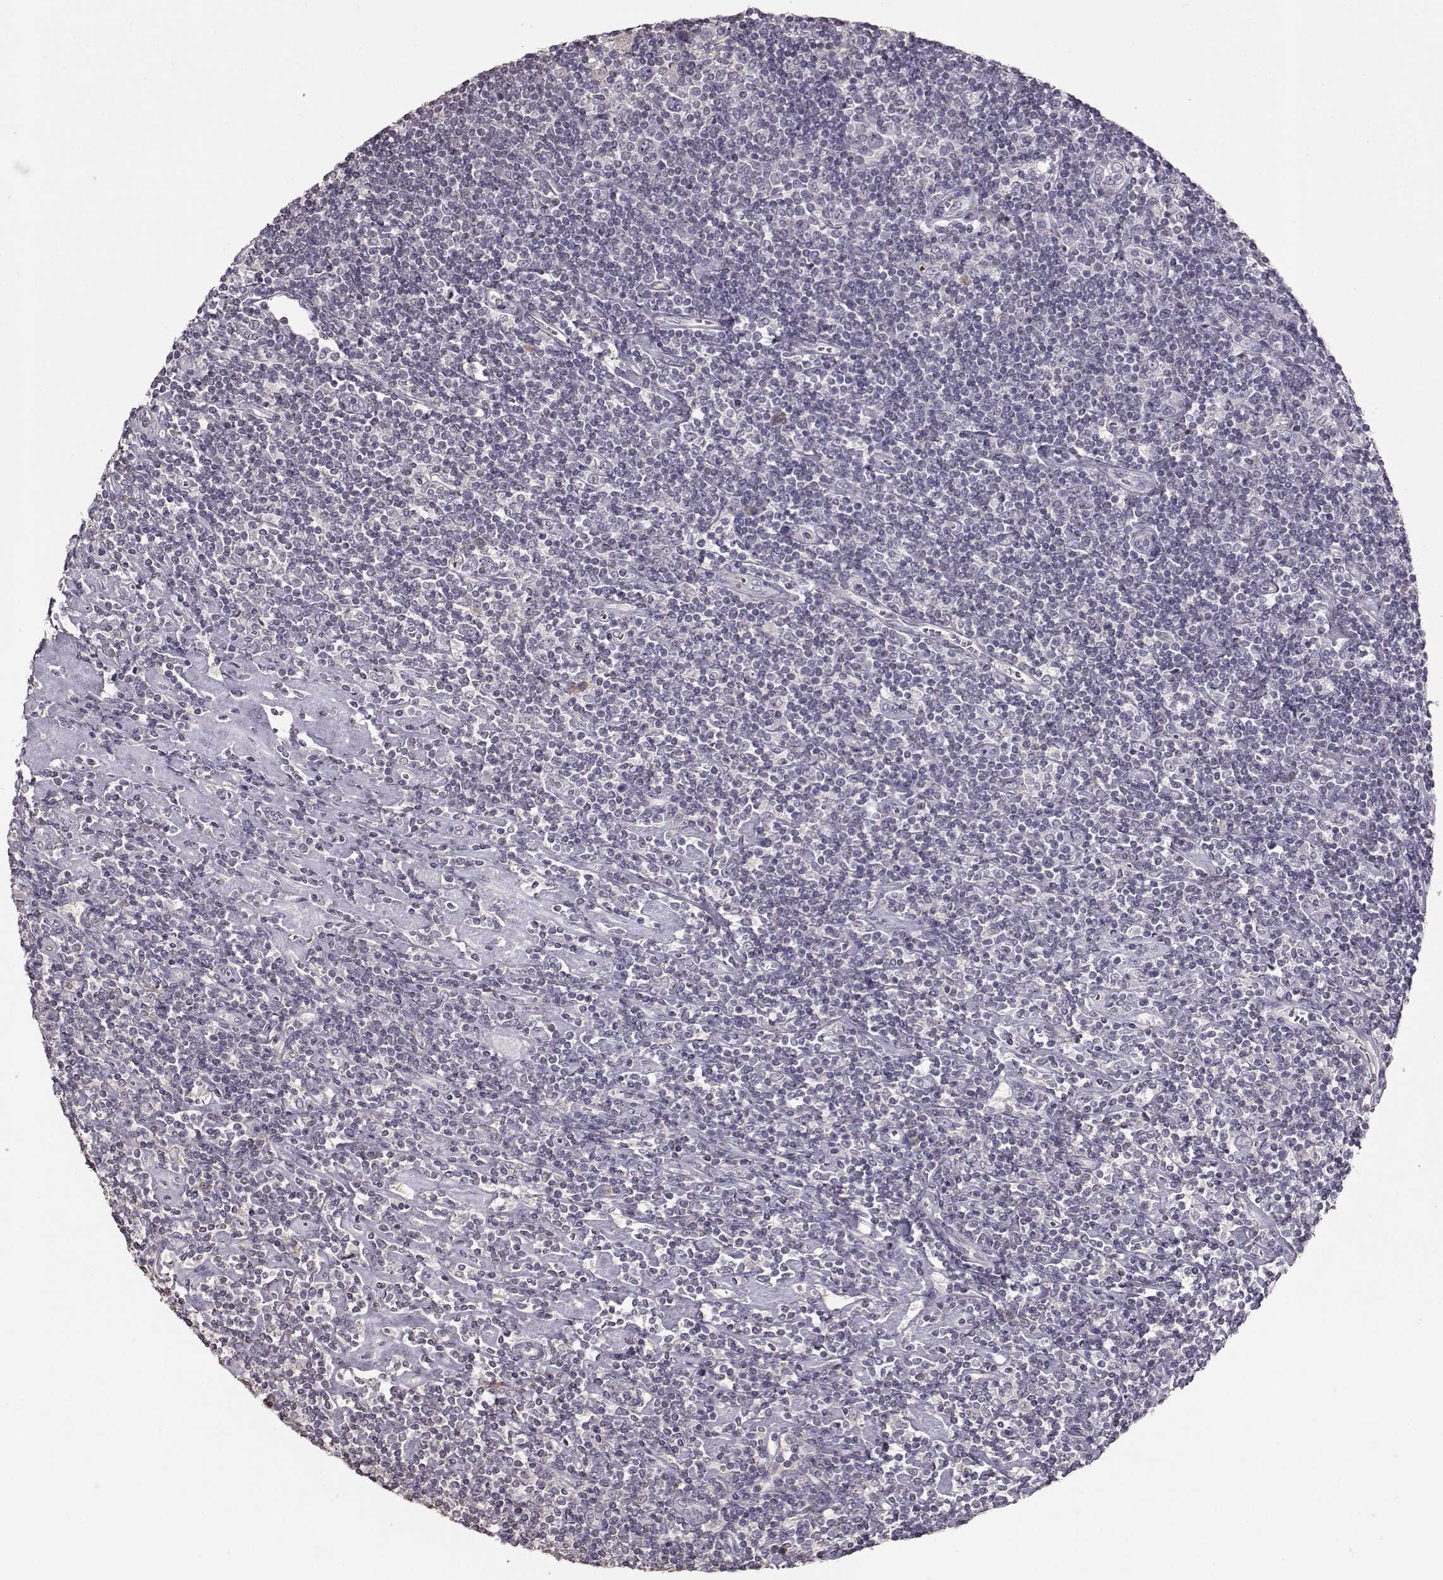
{"staining": {"intensity": "negative", "quantity": "none", "location": "none"}, "tissue": "lymphoma", "cell_type": "Tumor cells", "image_type": "cancer", "snomed": [{"axis": "morphology", "description": "Hodgkin's disease, NOS"}, {"axis": "topography", "description": "Lymph node"}], "caption": "This is an immunohistochemistry image of Hodgkin's disease. There is no staining in tumor cells.", "gene": "PMCH", "patient": {"sex": "male", "age": 40}}